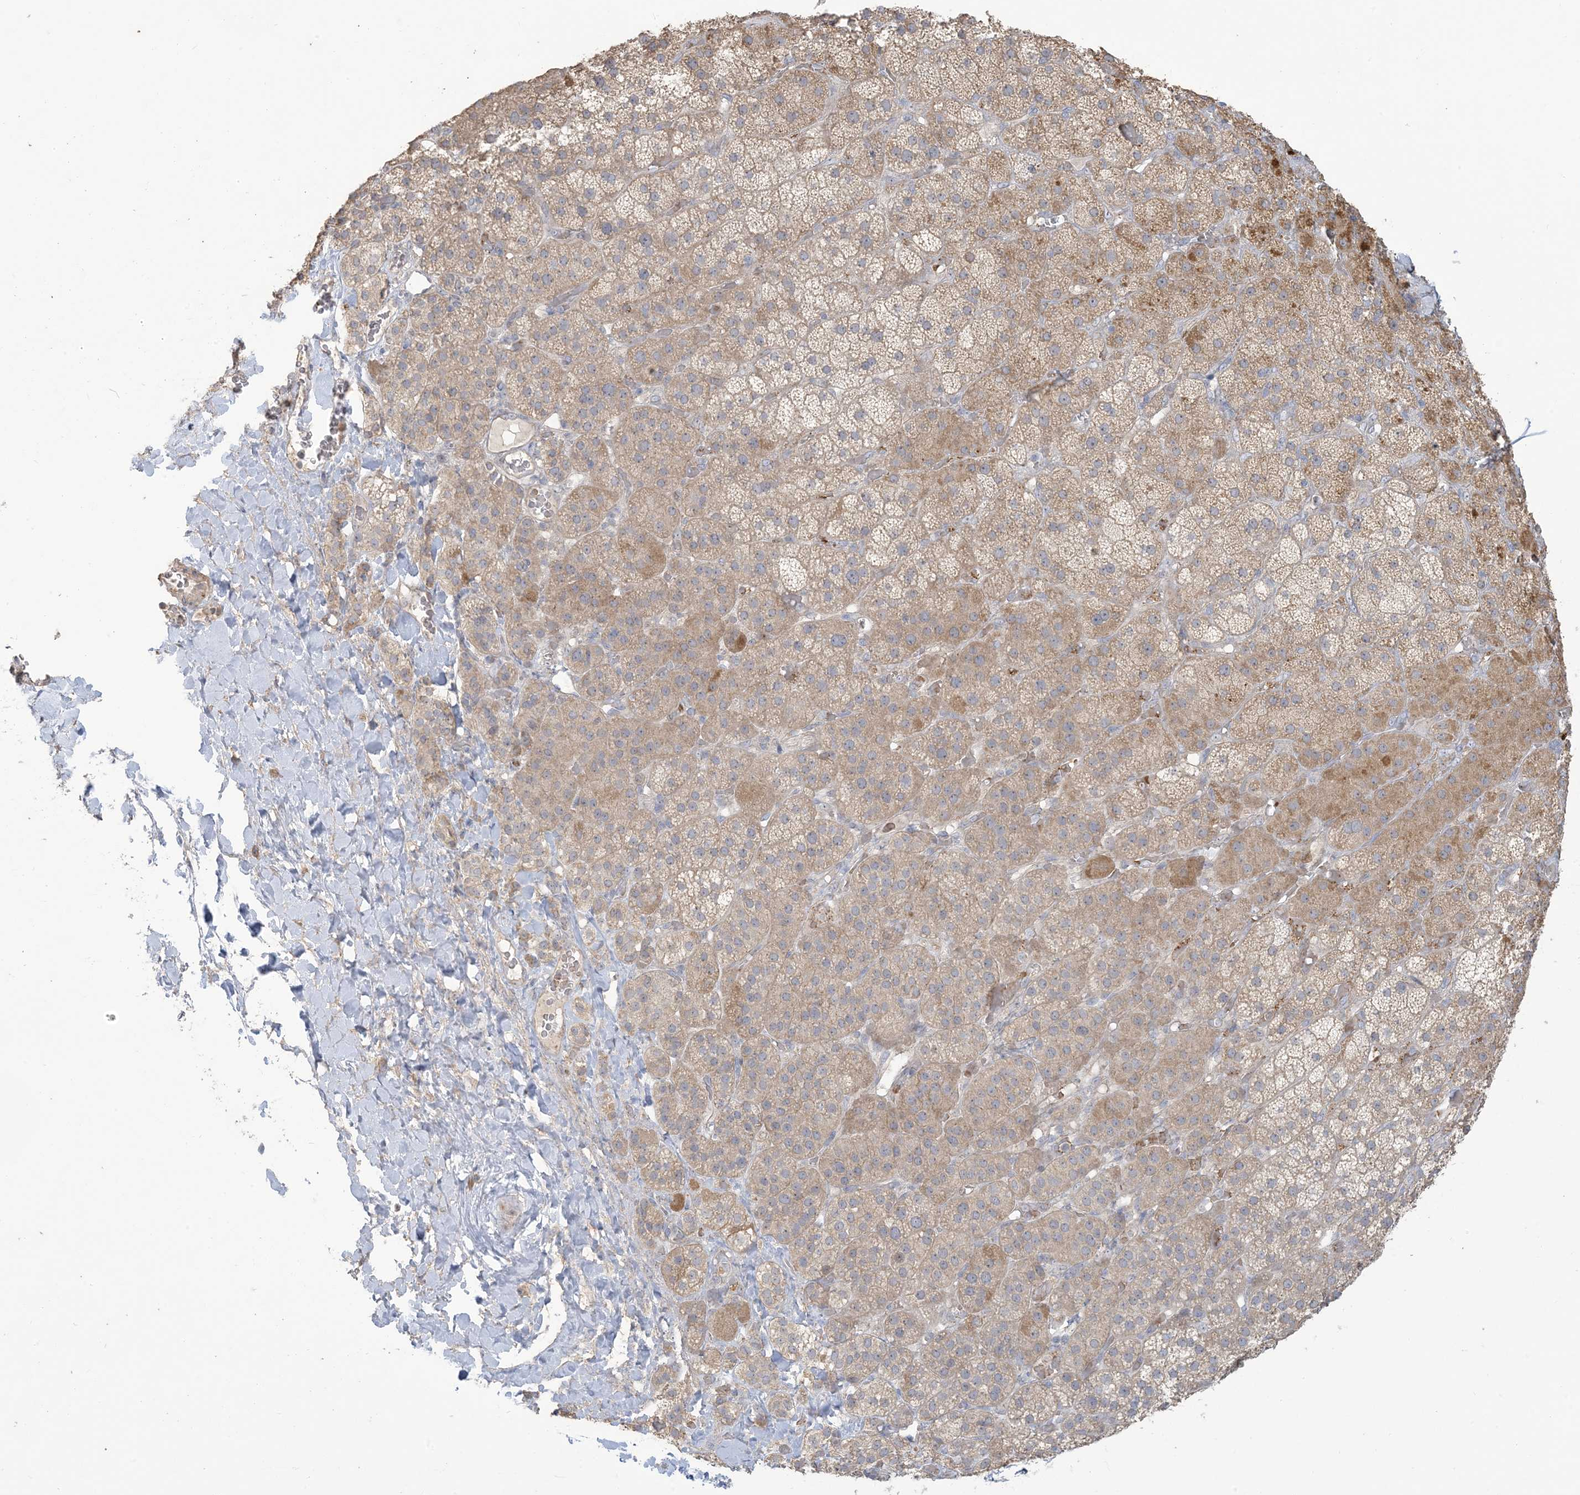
{"staining": {"intensity": "moderate", "quantity": "25%-75%", "location": "cytoplasmic/membranous"}, "tissue": "adrenal gland", "cell_type": "Glandular cells", "image_type": "normal", "snomed": [{"axis": "morphology", "description": "Normal tissue, NOS"}, {"axis": "topography", "description": "Adrenal gland"}], "caption": "This is an image of immunohistochemistry staining of normal adrenal gland, which shows moderate positivity in the cytoplasmic/membranous of glandular cells.", "gene": "KLHL18", "patient": {"sex": "male", "age": 57}}